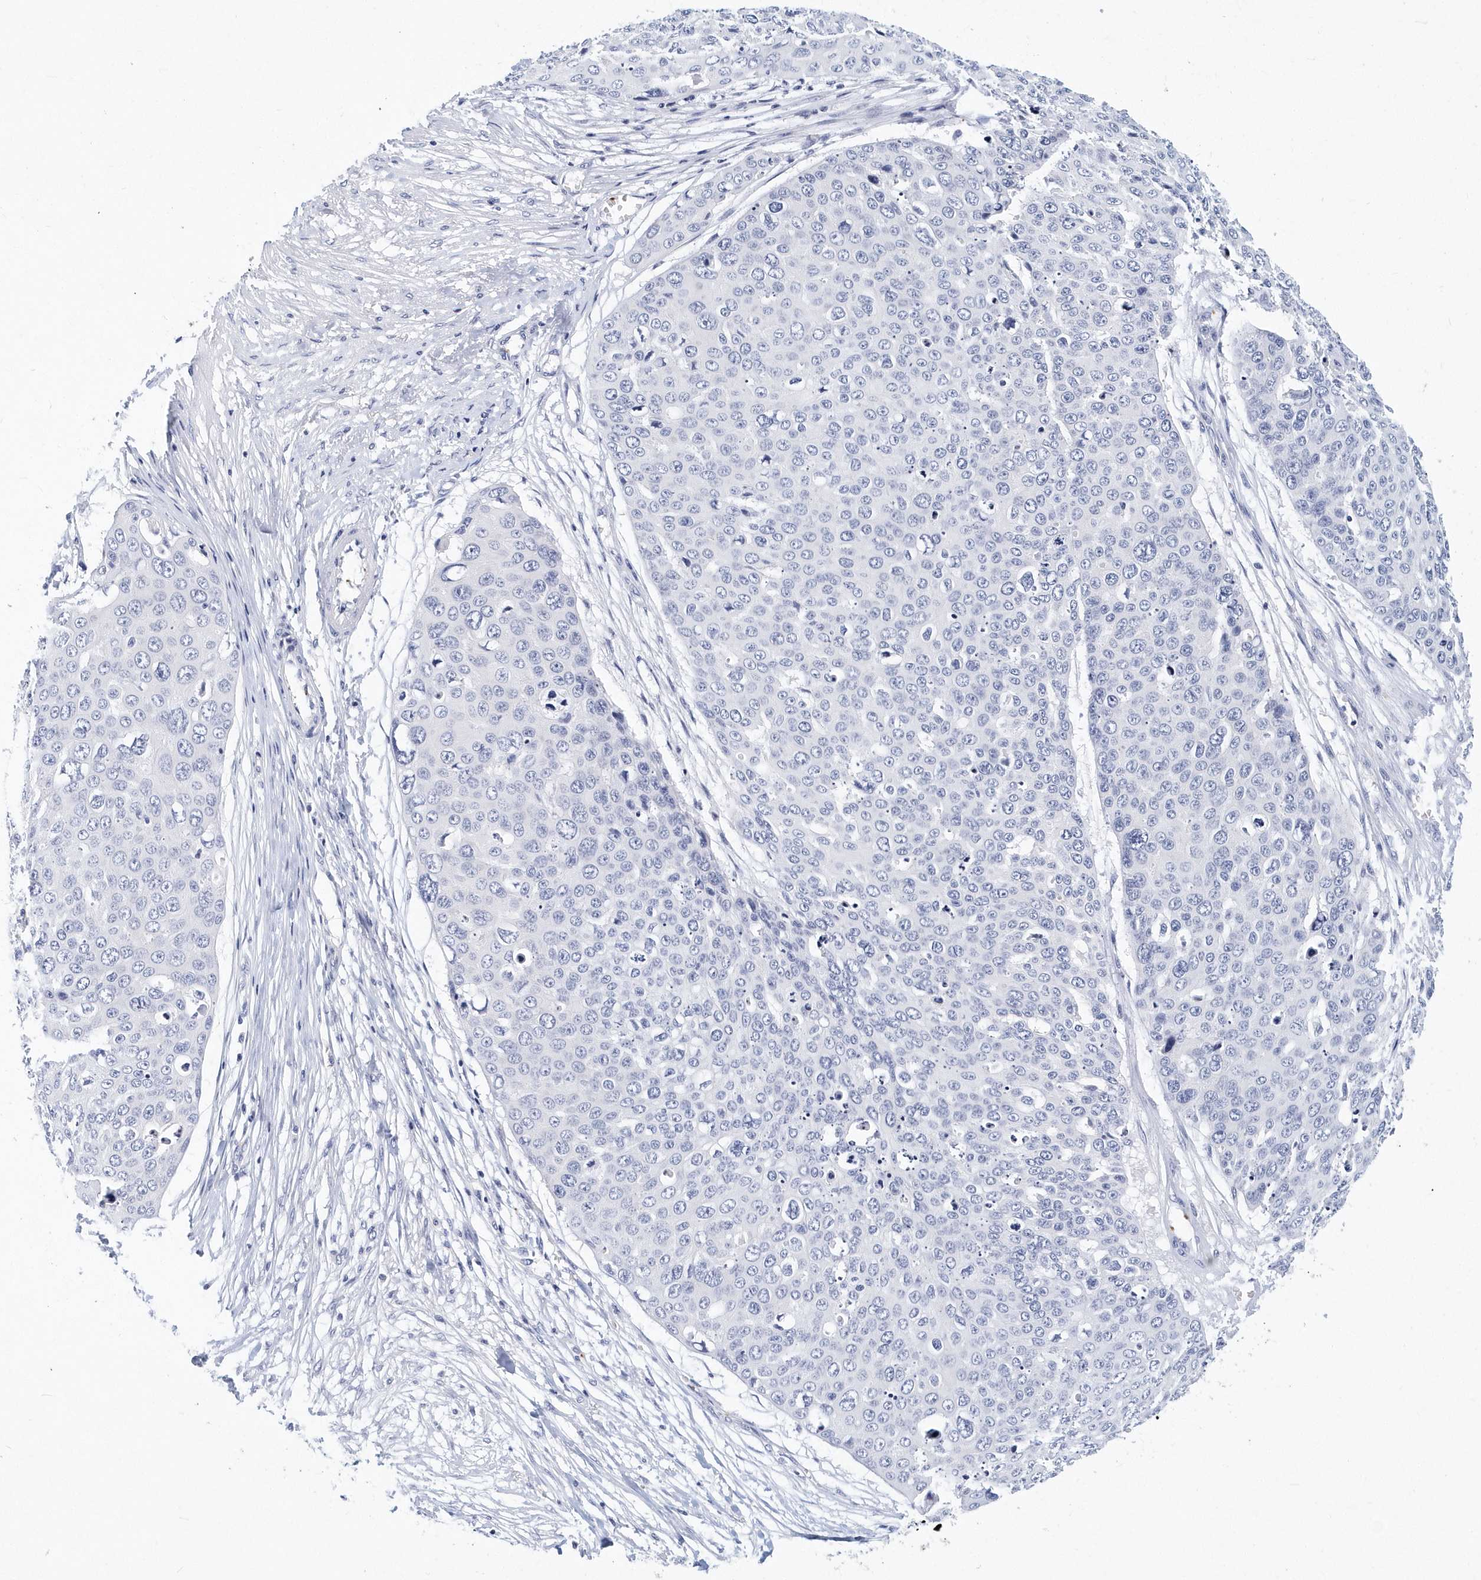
{"staining": {"intensity": "negative", "quantity": "none", "location": "none"}, "tissue": "skin cancer", "cell_type": "Tumor cells", "image_type": "cancer", "snomed": [{"axis": "morphology", "description": "Squamous cell carcinoma, NOS"}, {"axis": "topography", "description": "Skin"}], "caption": "DAB immunohistochemical staining of skin cancer (squamous cell carcinoma) displays no significant positivity in tumor cells.", "gene": "ITGA2B", "patient": {"sex": "male", "age": 71}}